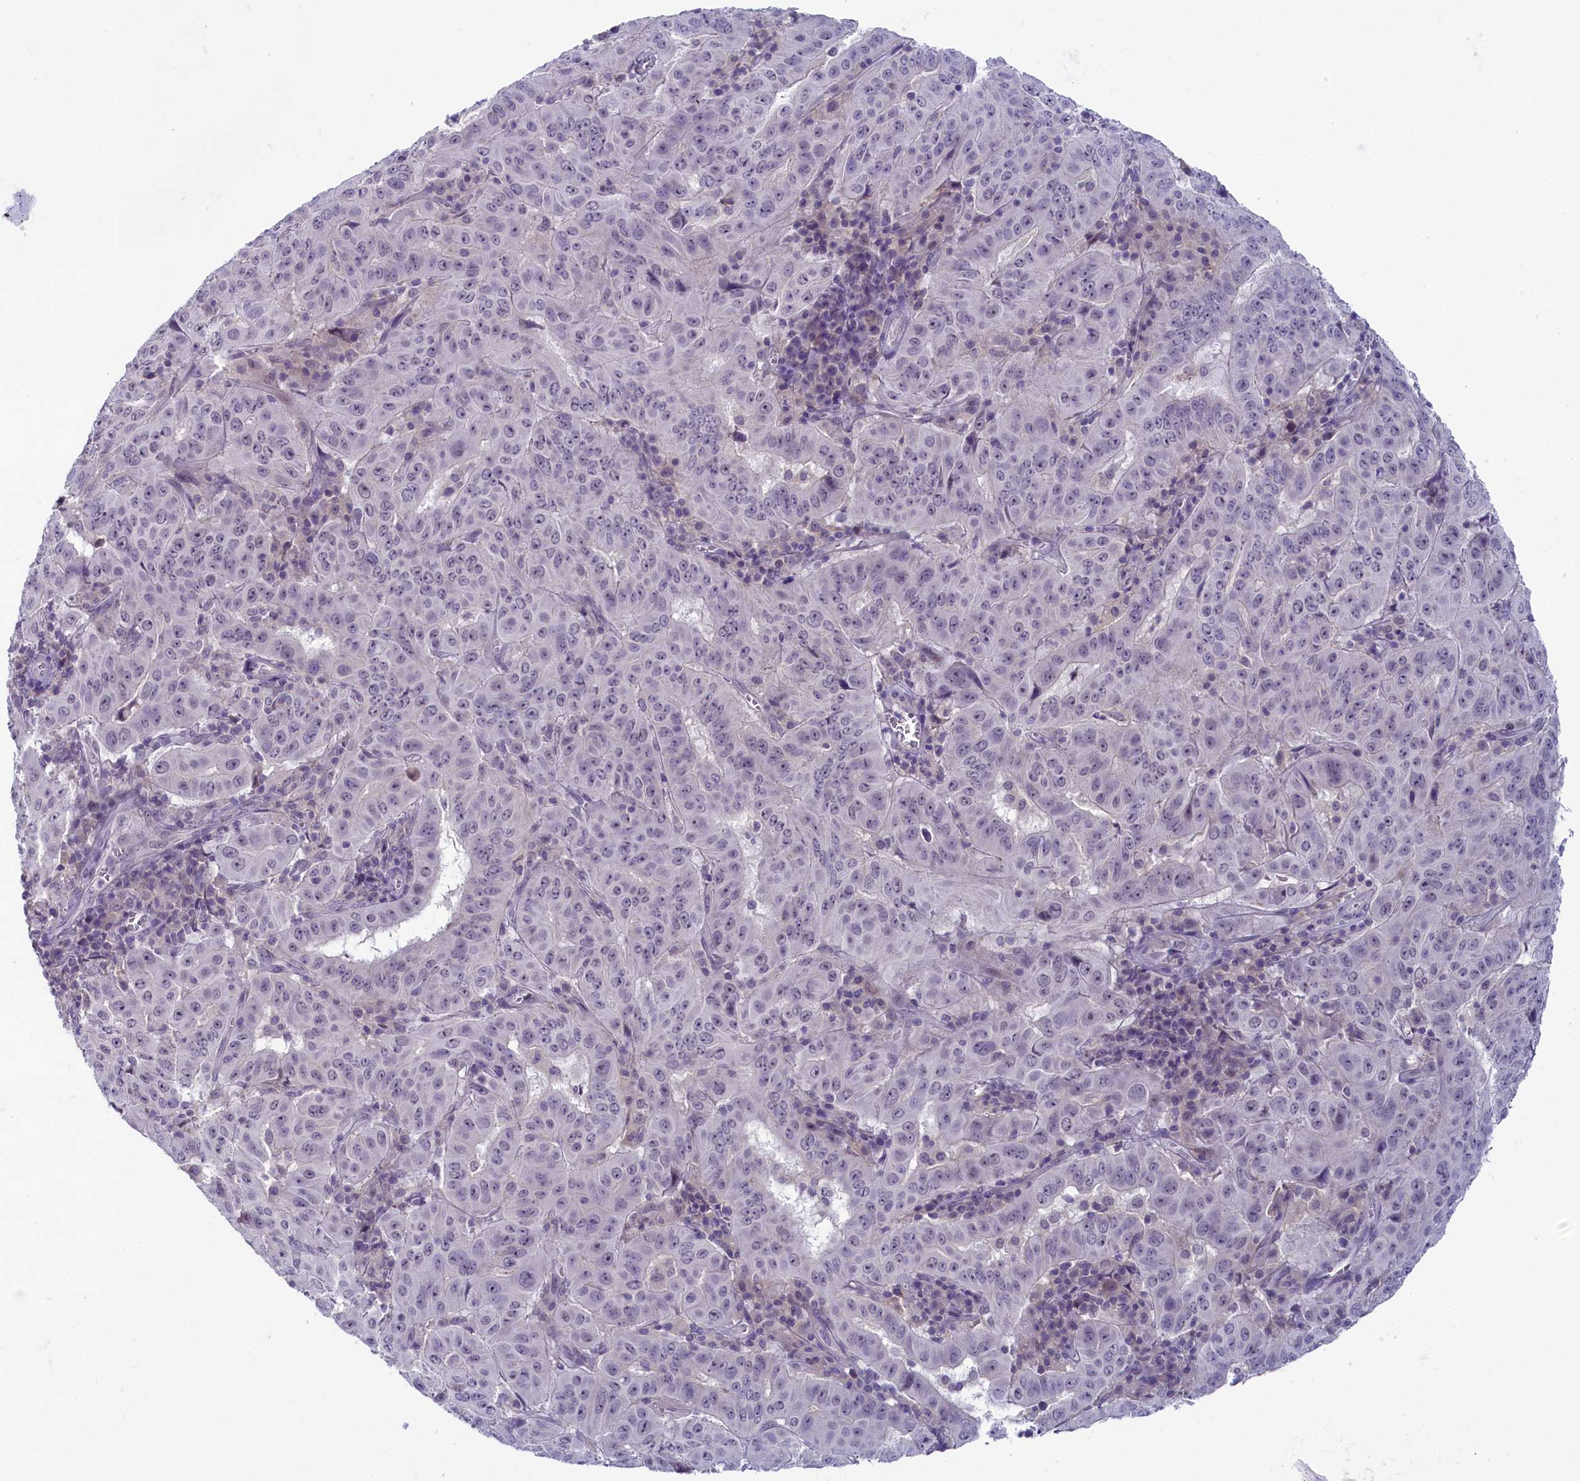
{"staining": {"intensity": "negative", "quantity": "none", "location": "none"}, "tissue": "pancreatic cancer", "cell_type": "Tumor cells", "image_type": "cancer", "snomed": [{"axis": "morphology", "description": "Adenocarcinoma, NOS"}, {"axis": "topography", "description": "Pancreas"}], "caption": "Immunohistochemistry of human pancreatic cancer exhibits no staining in tumor cells.", "gene": "CRAMP1", "patient": {"sex": "male", "age": 63}}